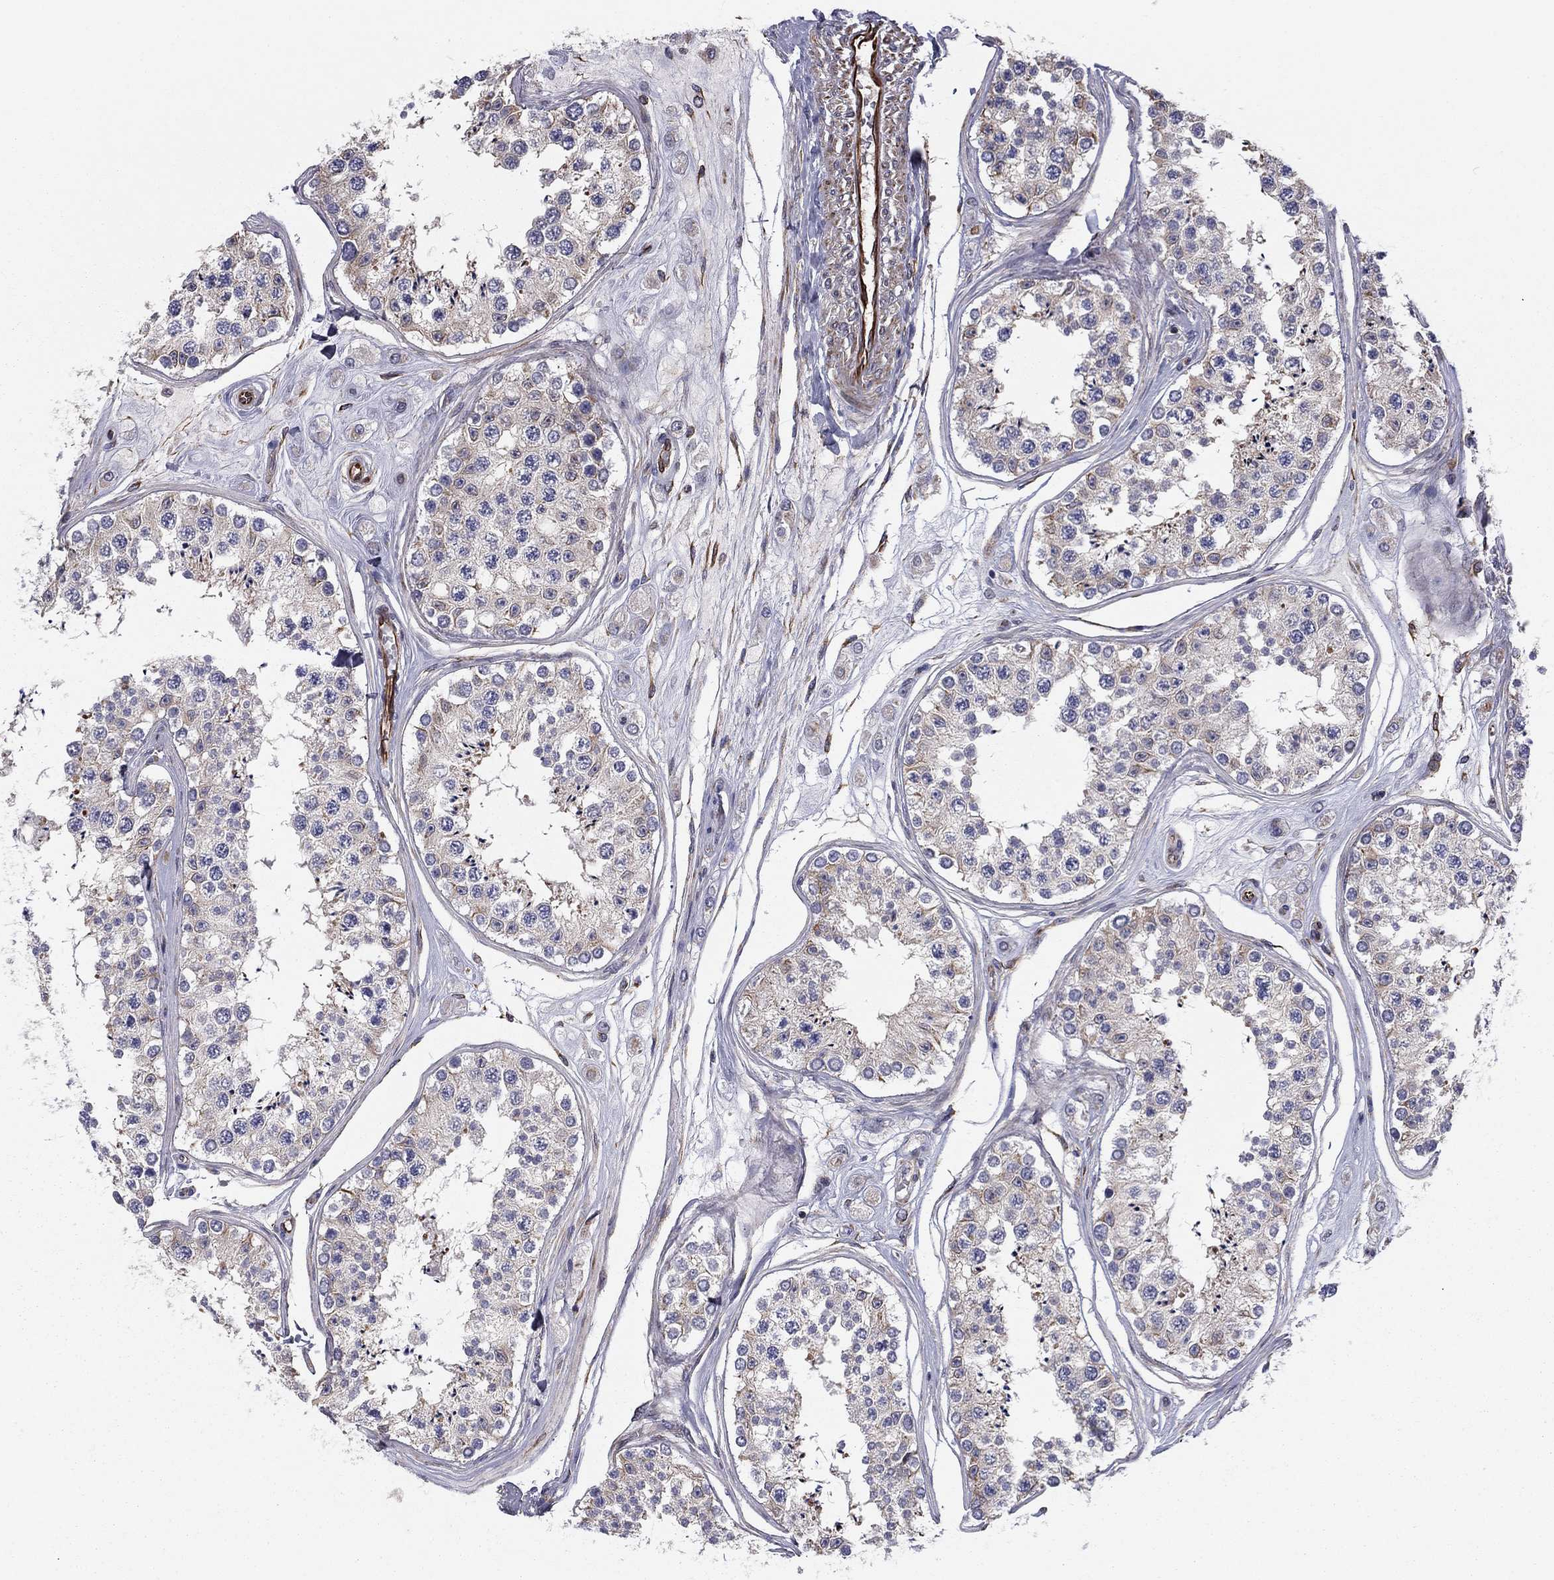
{"staining": {"intensity": "strong", "quantity": "25%-75%", "location": "cytoplasmic/membranous"}, "tissue": "testis", "cell_type": "Cells in seminiferous ducts", "image_type": "normal", "snomed": [{"axis": "morphology", "description": "Normal tissue, NOS"}, {"axis": "topography", "description": "Testis"}], "caption": "A high-resolution histopathology image shows IHC staining of unremarkable testis, which reveals strong cytoplasmic/membranous staining in approximately 25%-75% of cells in seminiferous ducts.", "gene": "CLSTN1", "patient": {"sex": "male", "age": 25}}